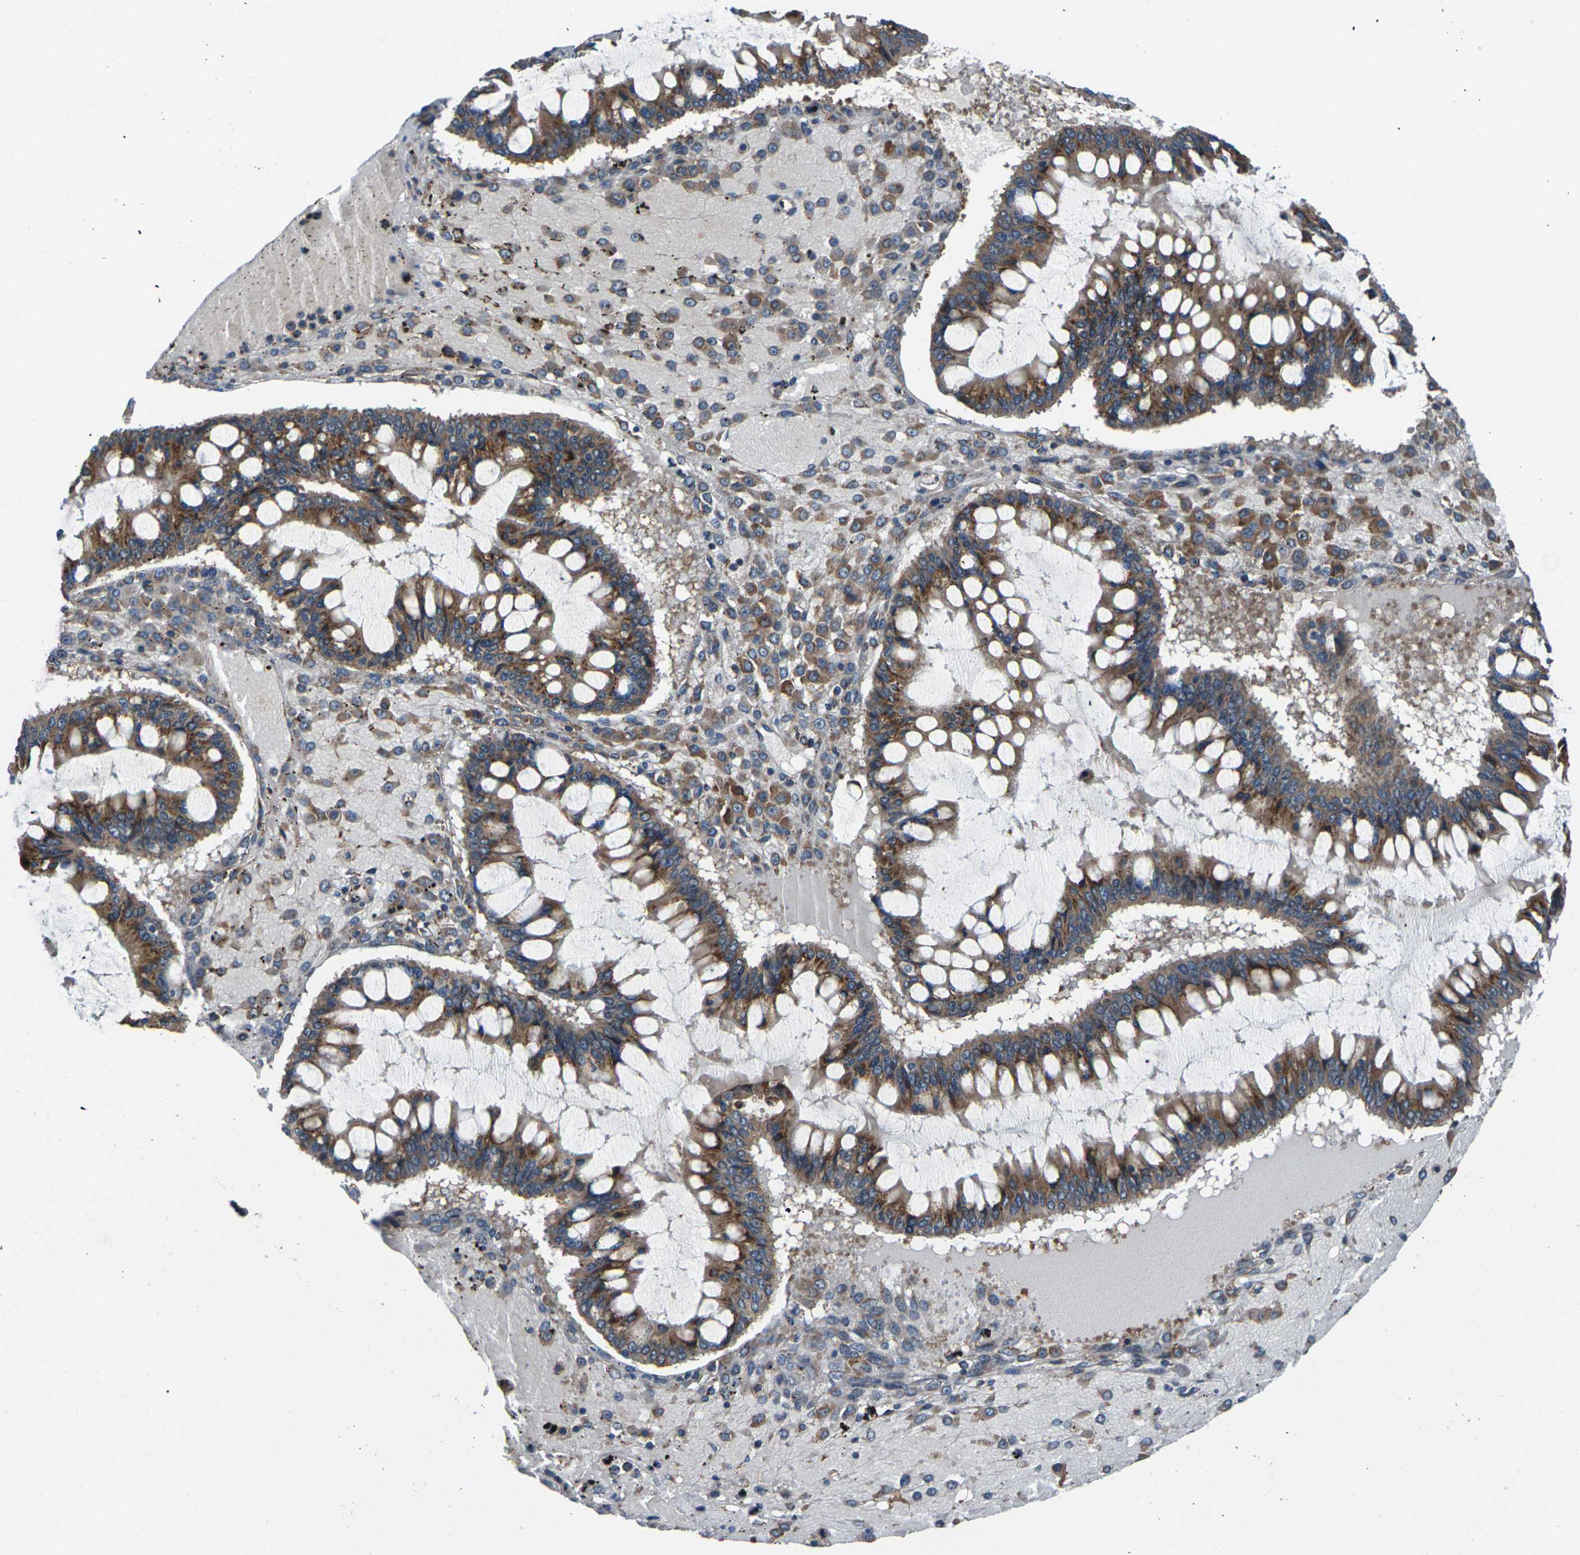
{"staining": {"intensity": "moderate", "quantity": ">75%", "location": "cytoplasmic/membranous"}, "tissue": "ovarian cancer", "cell_type": "Tumor cells", "image_type": "cancer", "snomed": [{"axis": "morphology", "description": "Cystadenocarcinoma, mucinous, NOS"}, {"axis": "topography", "description": "Ovary"}], "caption": "Tumor cells show medium levels of moderate cytoplasmic/membranous expression in approximately >75% of cells in mucinous cystadenocarcinoma (ovarian).", "gene": "GABRP", "patient": {"sex": "female", "age": 73}}